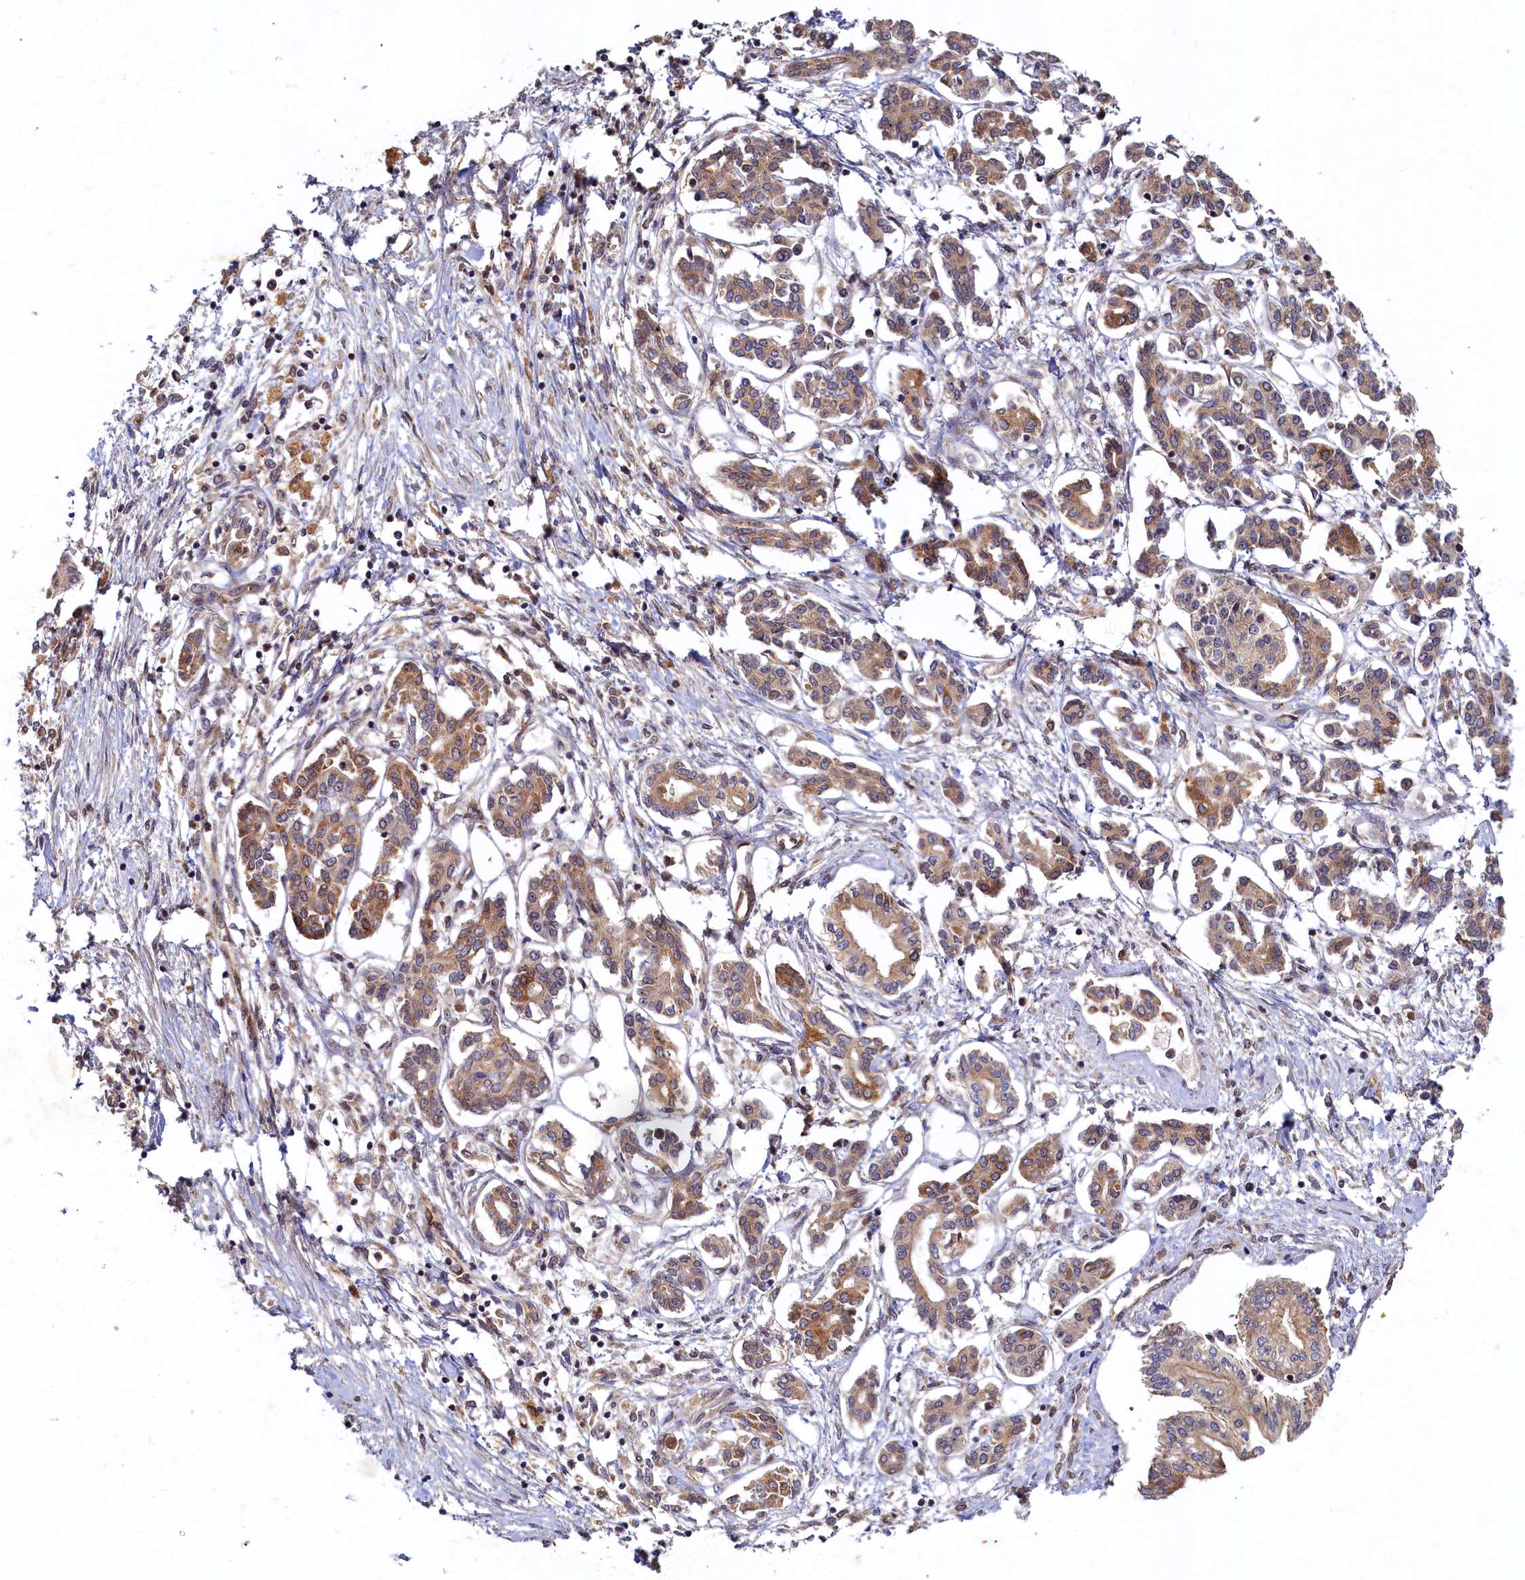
{"staining": {"intensity": "moderate", "quantity": ">75%", "location": "cytoplasmic/membranous"}, "tissue": "pancreatic cancer", "cell_type": "Tumor cells", "image_type": "cancer", "snomed": [{"axis": "morphology", "description": "Adenocarcinoma, NOS"}, {"axis": "topography", "description": "Pancreas"}], "caption": "A micrograph of pancreatic cancer (adenocarcinoma) stained for a protein exhibits moderate cytoplasmic/membranous brown staining in tumor cells.", "gene": "CEP20", "patient": {"sex": "female", "age": 50}}